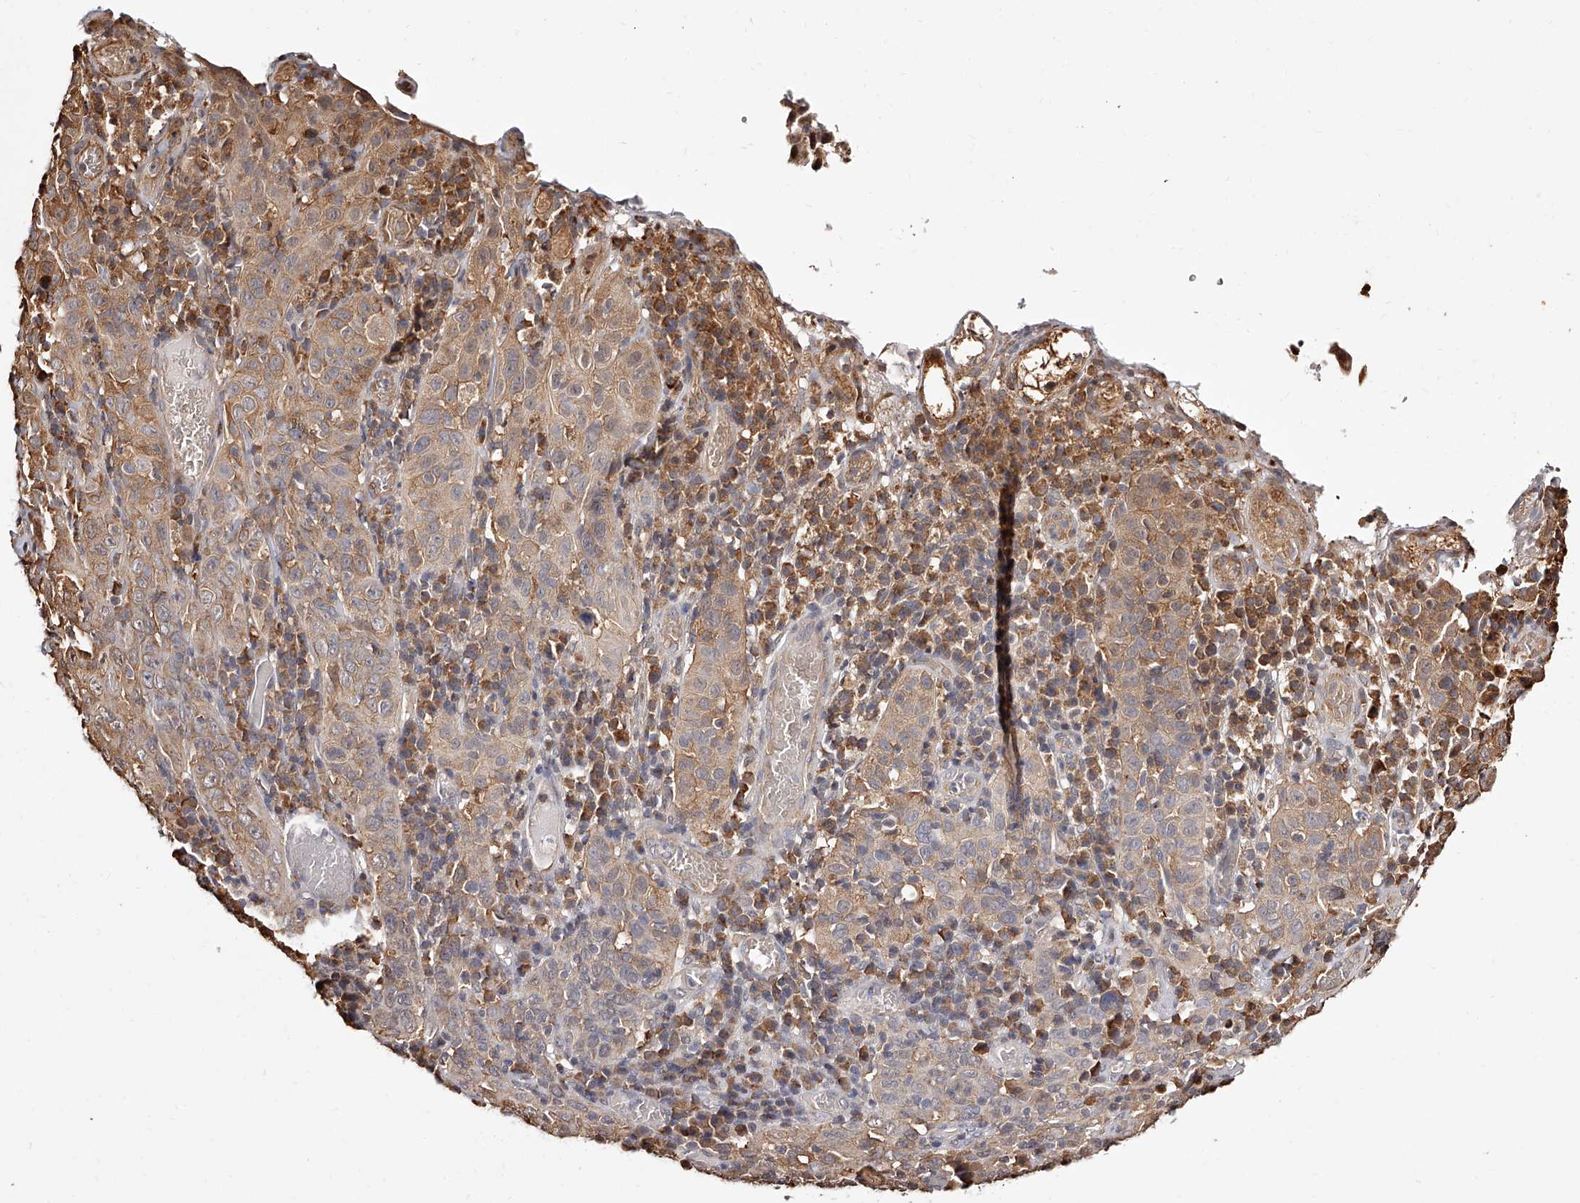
{"staining": {"intensity": "moderate", "quantity": "25%-75%", "location": "cytoplasmic/membranous"}, "tissue": "cervical cancer", "cell_type": "Tumor cells", "image_type": "cancer", "snomed": [{"axis": "morphology", "description": "Squamous cell carcinoma, NOS"}, {"axis": "topography", "description": "Cervix"}], "caption": "Human cervical cancer (squamous cell carcinoma) stained with a brown dye exhibits moderate cytoplasmic/membranous positive positivity in approximately 25%-75% of tumor cells.", "gene": "ZNF582", "patient": {"sex": "female", "age": 46}}